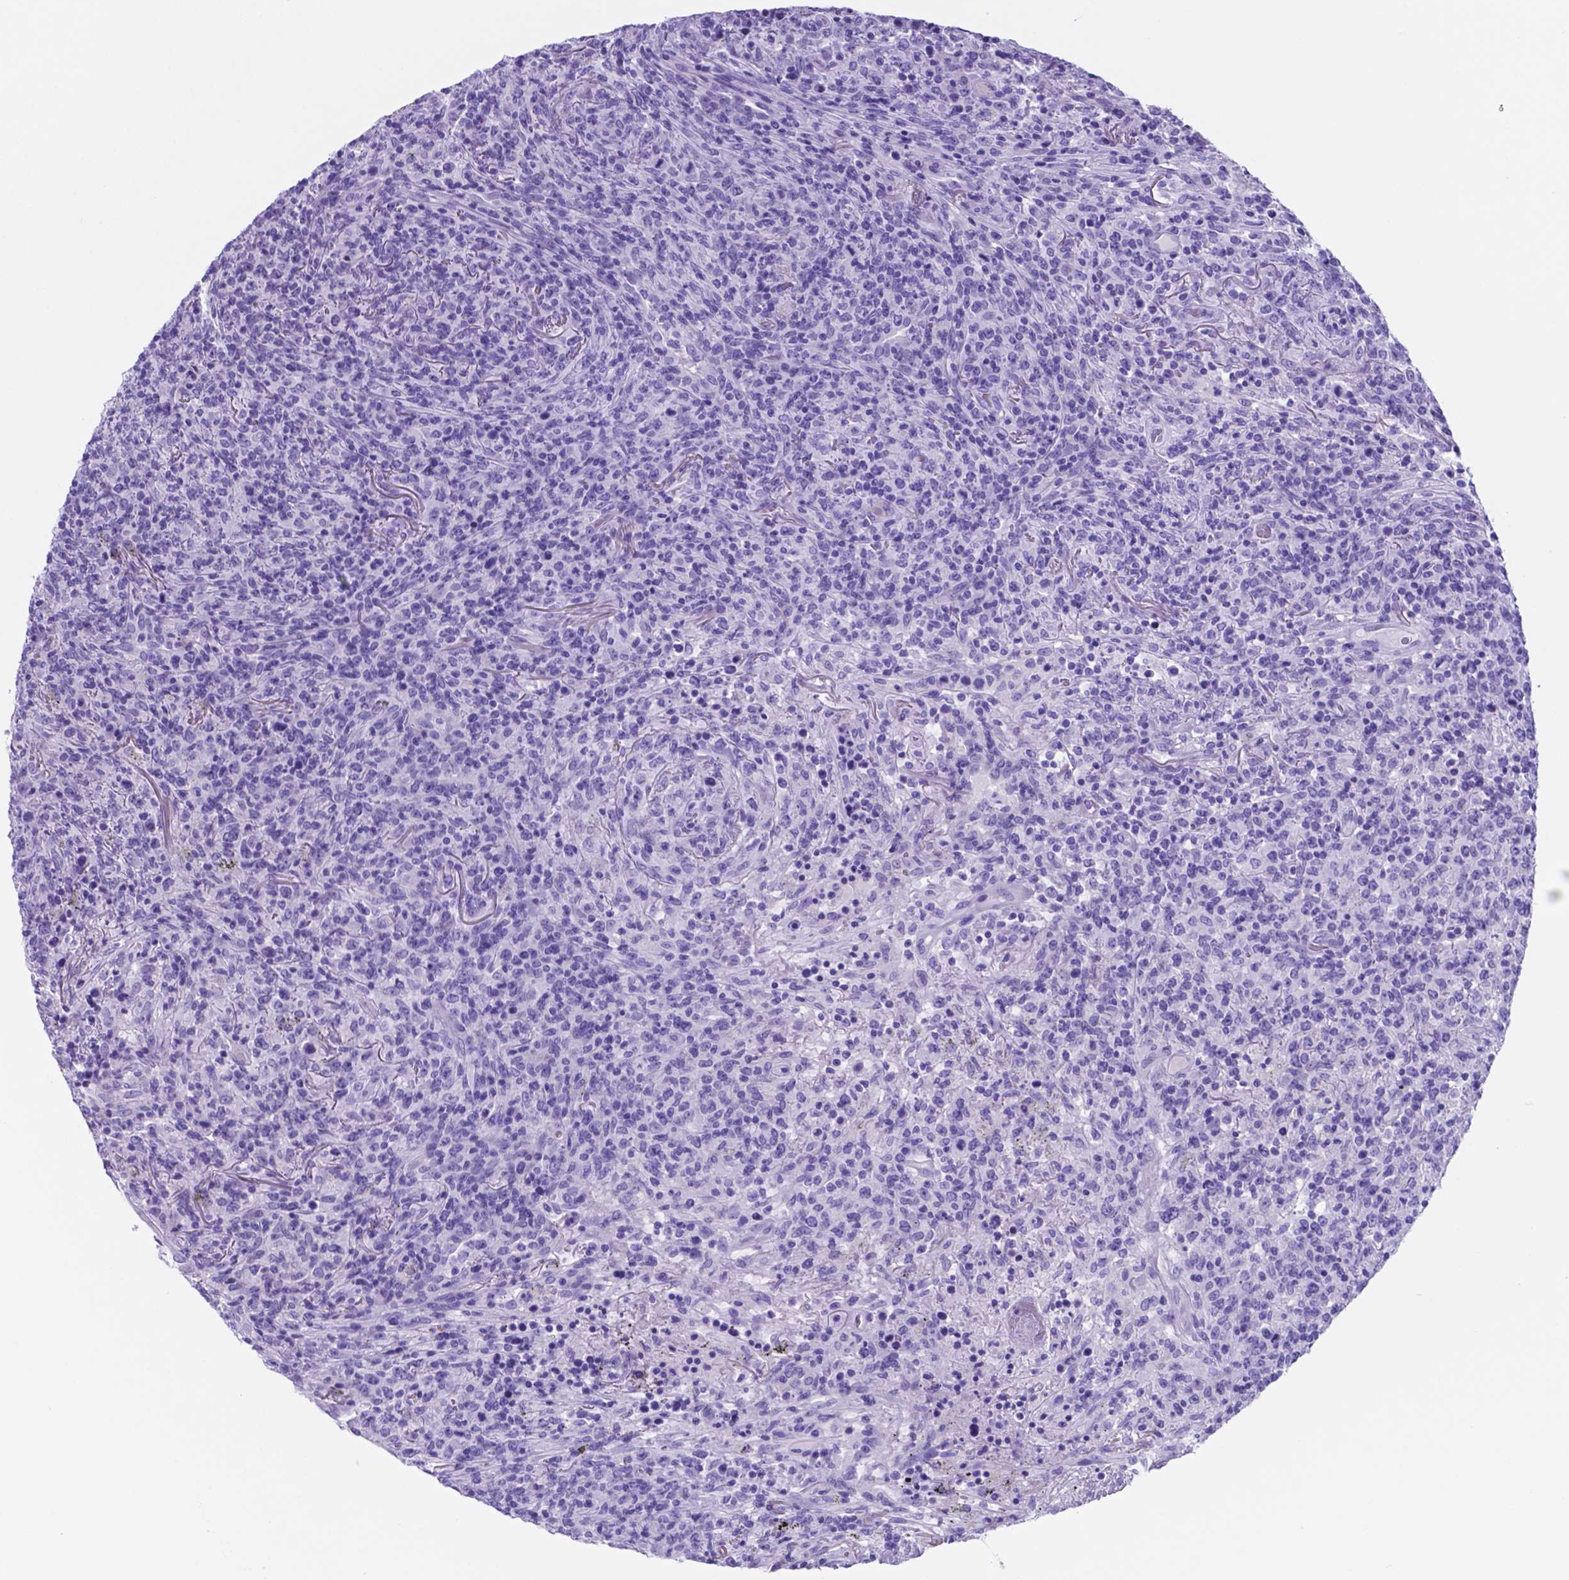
{"staining": {"intensity": "negative", "quantity": "none", "location": "none"}, "tissue": "lymphoma", "cell_type": "Tumor cells", "image_type": "cancer", "snomed": [{"axis": "morphology", "description": "Malignant lymphoma, non-Hodgkin's type, High grade"}, {"axis": "topography", "description": "Lung"}], "caption": "Immunohistochemistry (IHC) micrograph of lymphoma stained for a protein (brown), which exhibits no expression in tumor cells.", "gene": "DNAAF8", "patient": {"sex": "male", "age": 79}}